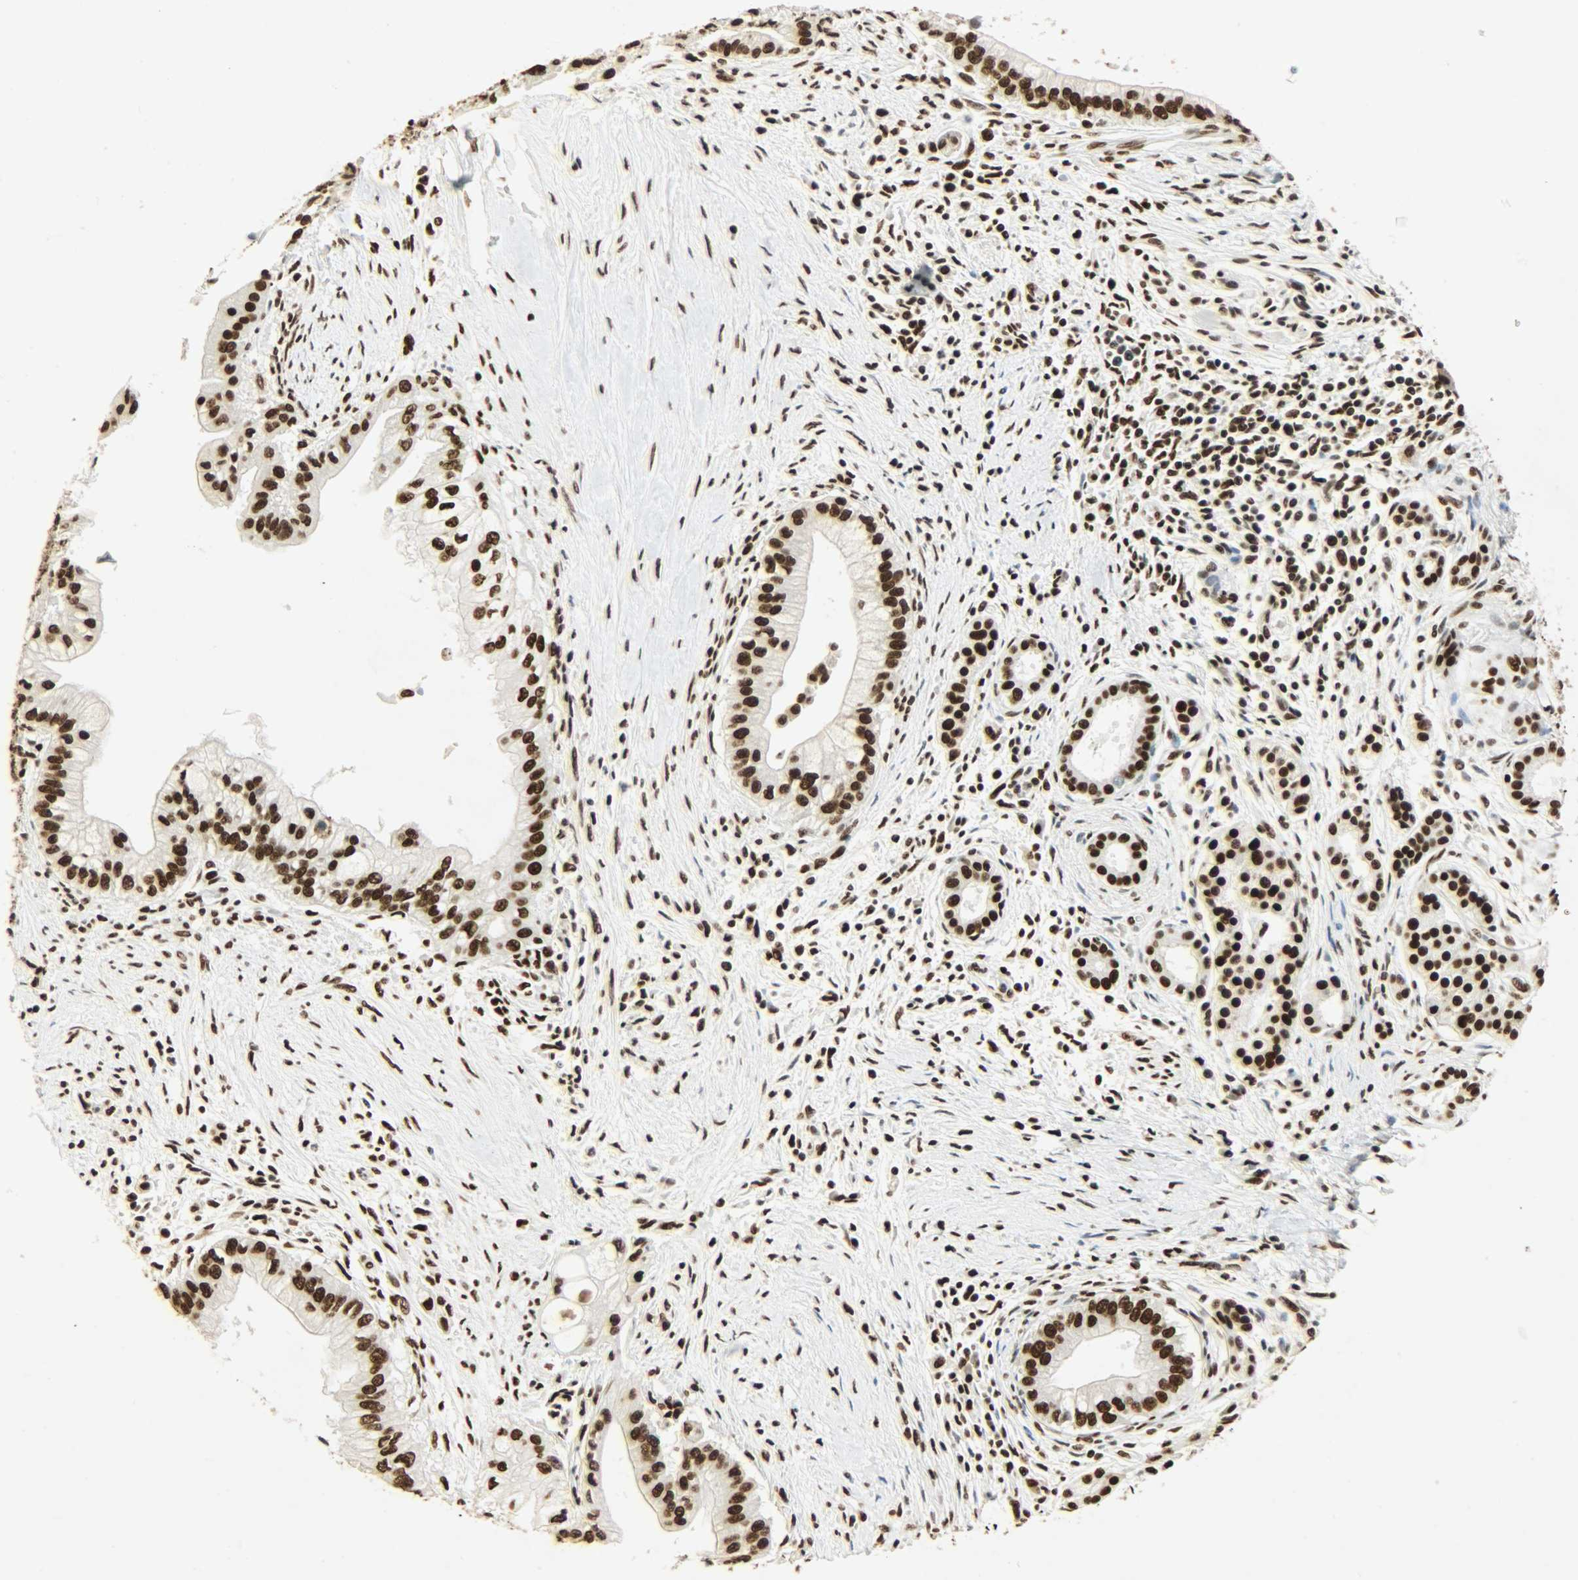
{"staining": {"intensity": "strong", "quantity": ">75%", "location": "nuclear"}, "tissue": "pancreatic cancer", "cell_type": "Tumor cells", "image_type": "cancer", "snomed": [{"axis": "morphology", "description": "Adenocarcinoma, NOS"}, {"axis": "topography", "description": "Pancreas"}], "caption": "Human adenocarcinoma (pancreatic) stained with a brown dye demonstrates strong nuclear positive staining in approximately >75% of tumor cells.", "gene": "KHDRBS1", "patient": {"sex": "male", "age": 59}}